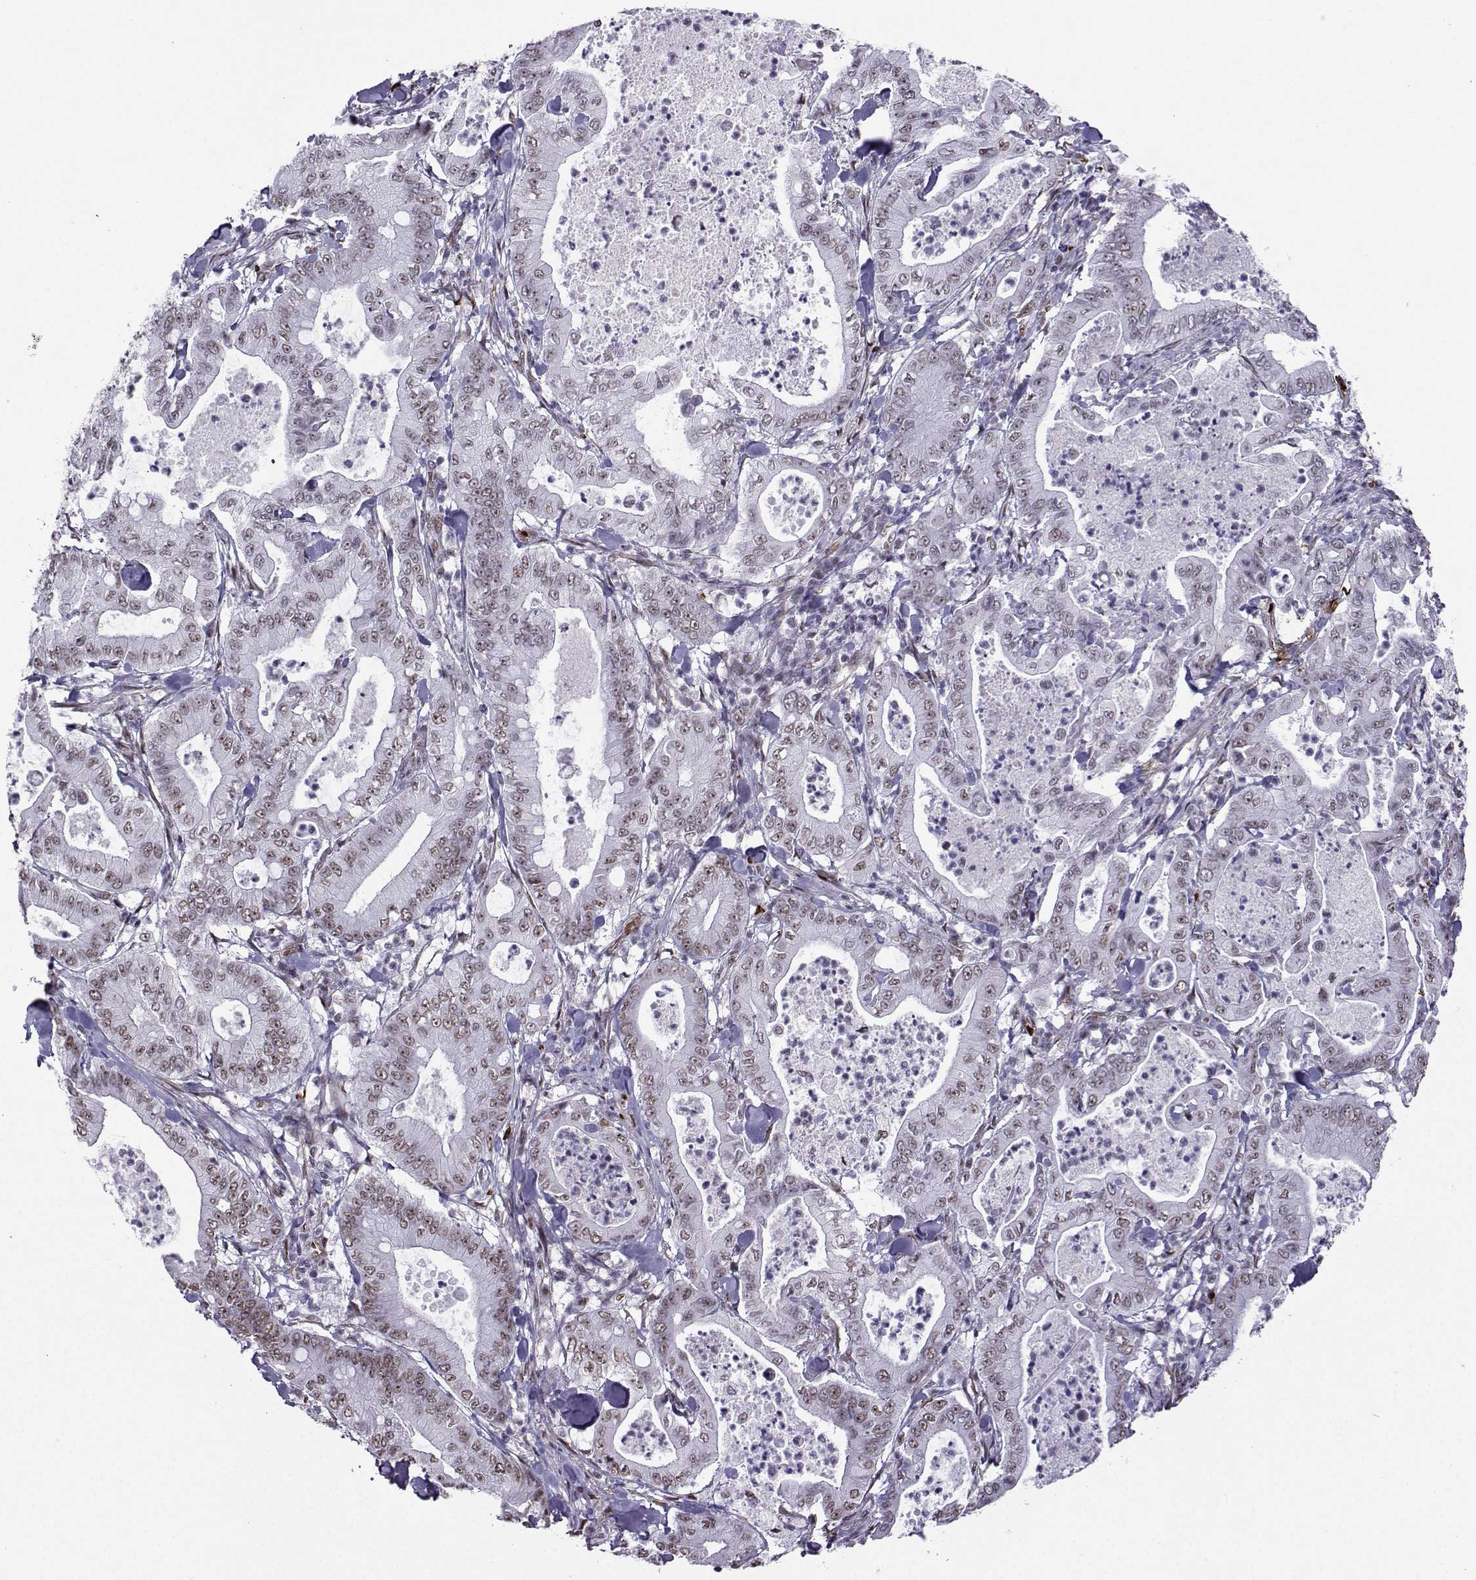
{"staining": {"intensity": "weak", "quantity": "25%-75%", "location": "nuclear"}, "tissue": "pancreatic cancer", "cell_type": "Tumor cells", "image_type": "cancer", "snomed": [{"axis": "morphology", "description": "Adenocarcinoma, NOS"}, {"axis": "topography", "description": "Pancreas"}], "caption": "Adenocarcinoma (pancreatic) stained with a protein marker reveals weak staining in tumor cells.", "gene": "CCNK", "patient": {"sex": "male", "age": 71}}